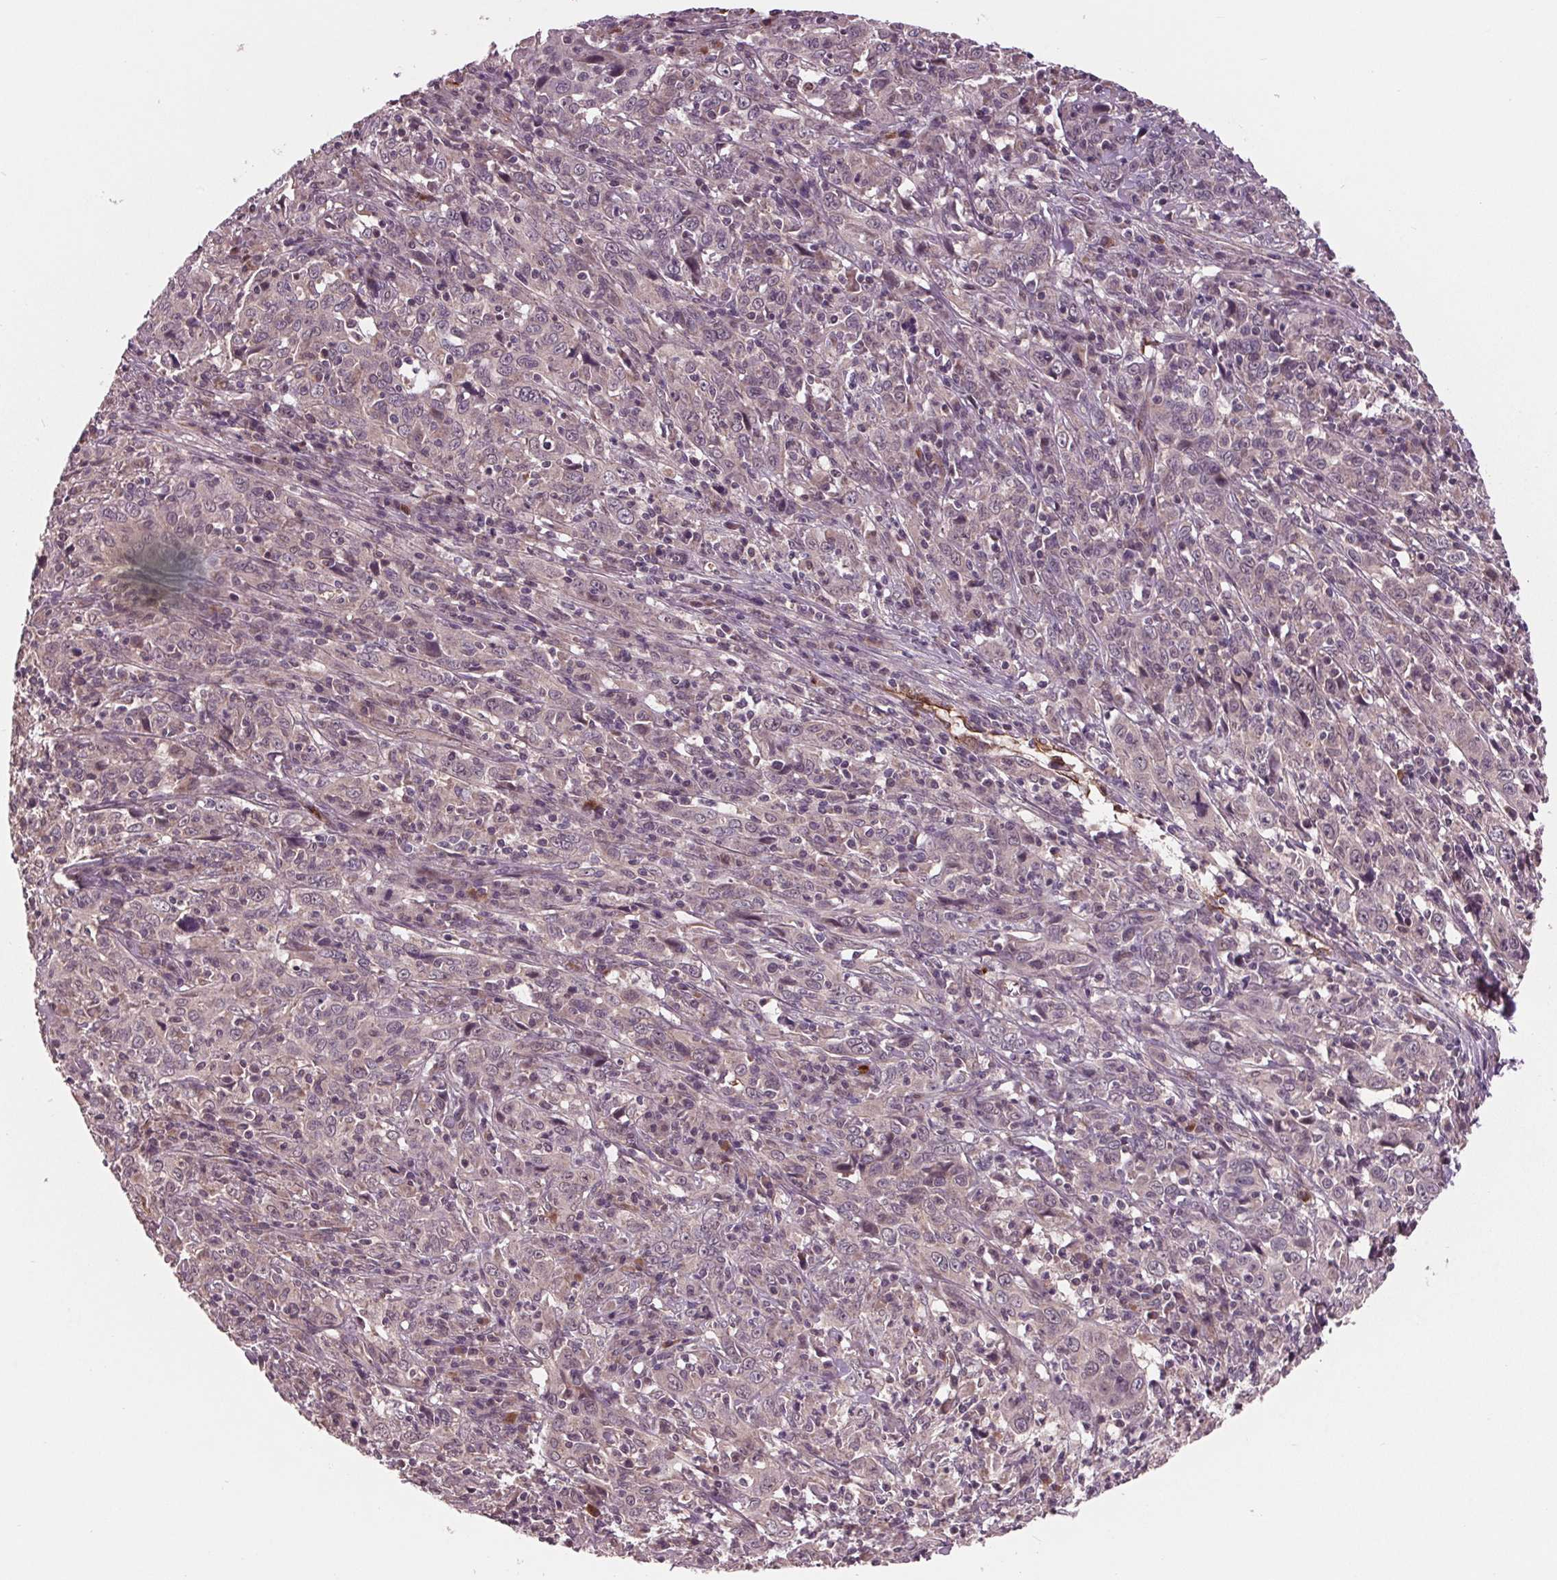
{"staining": {"intensity": "negative", "quantity": "none", "location": "none"}, "tissue": "cervical cancer", "cell_type": "Tumor cells", "image_type": "cancer", "snomed": [{"axis": "morphology", "description": "Squamous cell carcinoma, NOS"}, {"axis": "topography", "description": "Cervix"}], "caption": "Tumor cells show no significant staining in cervical cancer (squamous cell carcinoma). (Stains: DAB (3,3'-diaminobenzidine) immunohistochemistry with hematoxylin counter stain, Microscopy: brightfield microscopy at high magnification).", "gene": "MAPK8", "patient": {"sex": "female", "age": 46}}